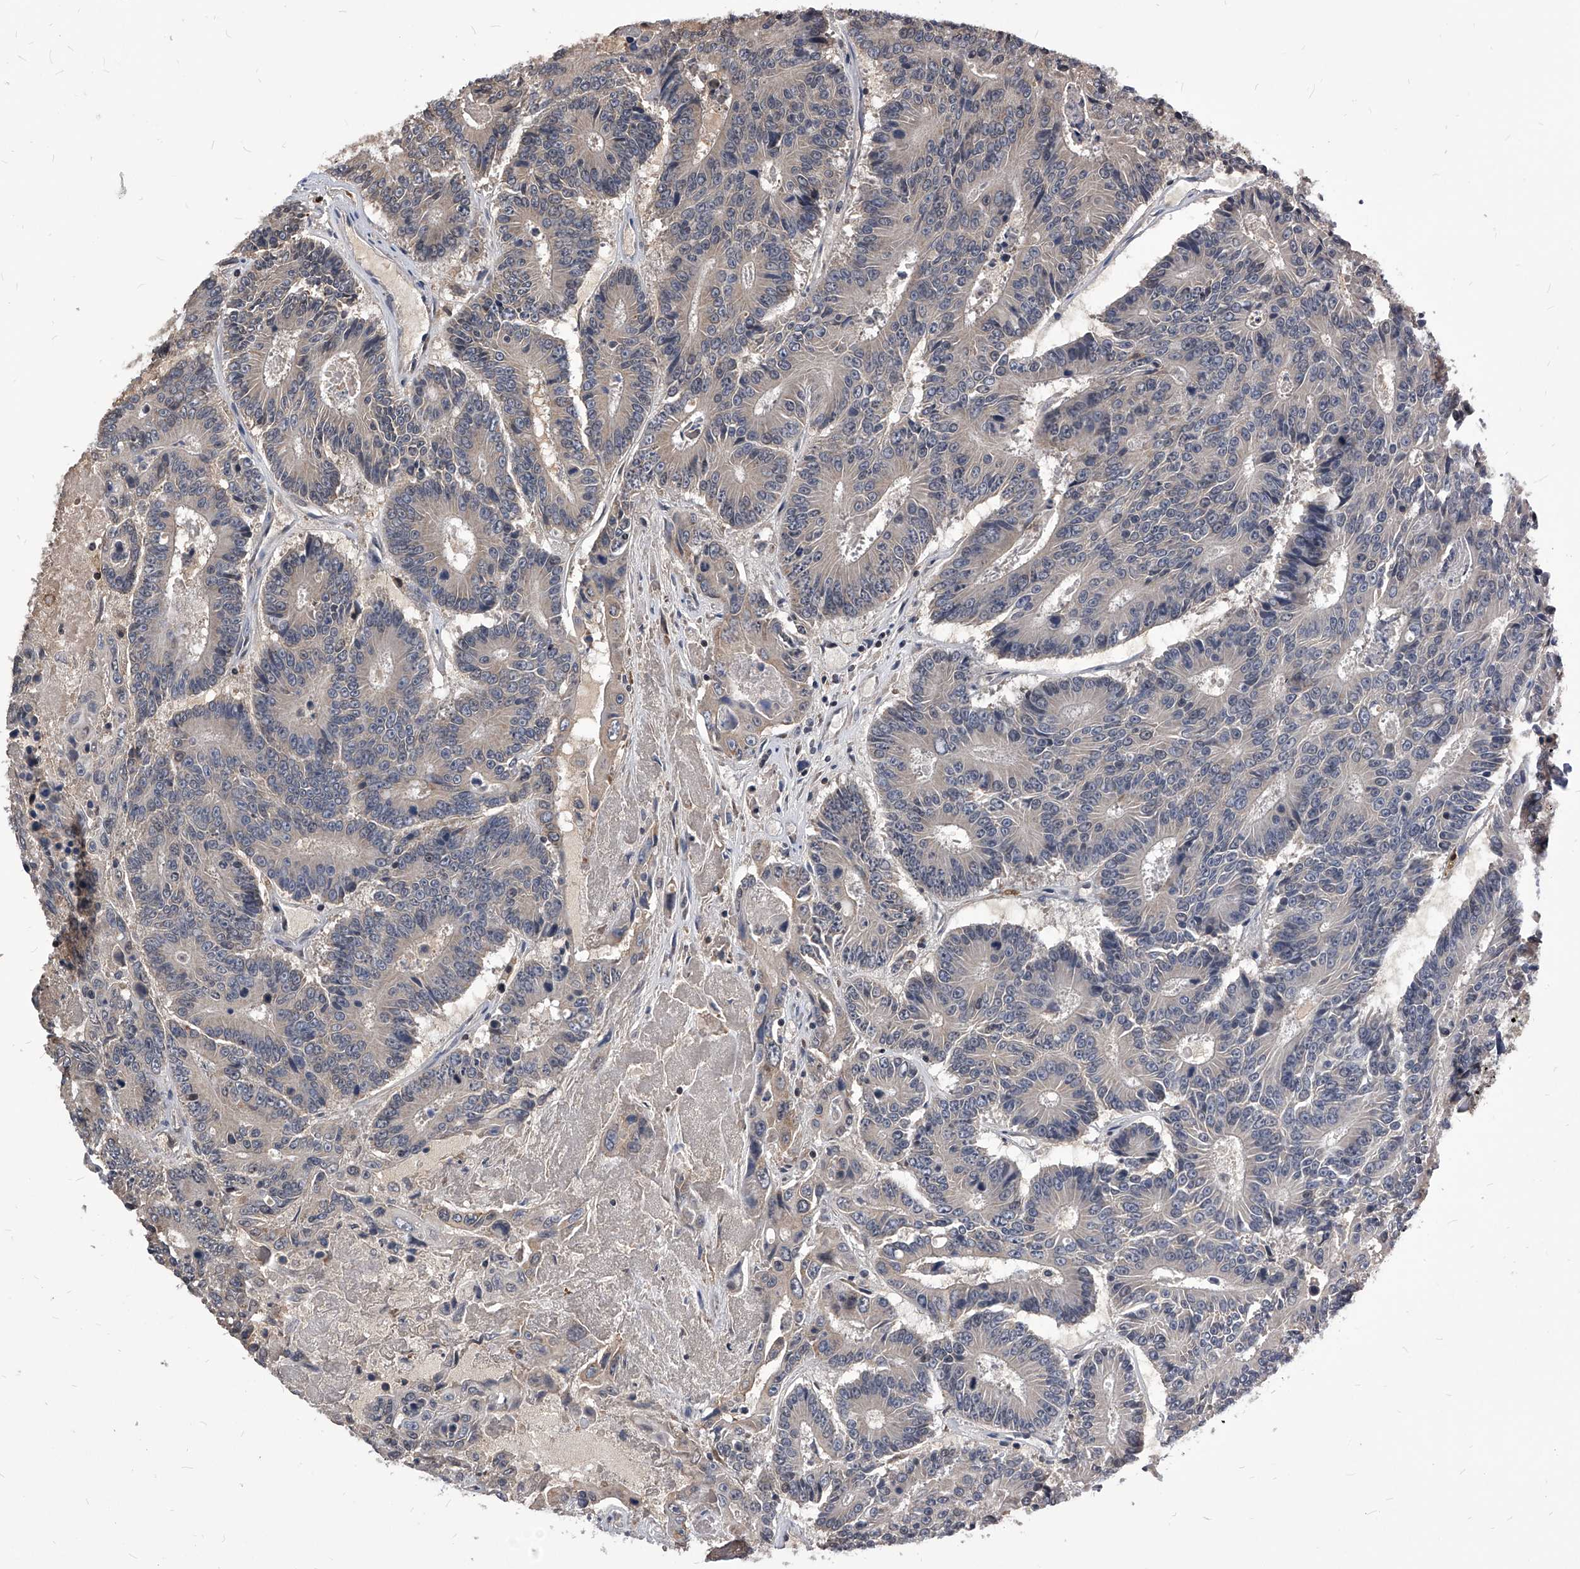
{"staining": {"intensity": "weak", "quantity": "<25%", "location": "cytoplasmic/membranous"}, "tissue": "colorectal cancer", "cell_type": "Tumor cells", "image_type": "cancer", "snomed": [{"axis": "morphology", "description": "Adenocarcinoma, NOS"}, {"axis": "topography", "description": "Colon"}], "caption": "Immunohistochemistry (IHC) photomicrograph of human colorectal cancer stained for a protein (brown), which reveals no staining in tumor cells.", "gene": "ID1", "patient": {"sex": "male", "age": 83}}